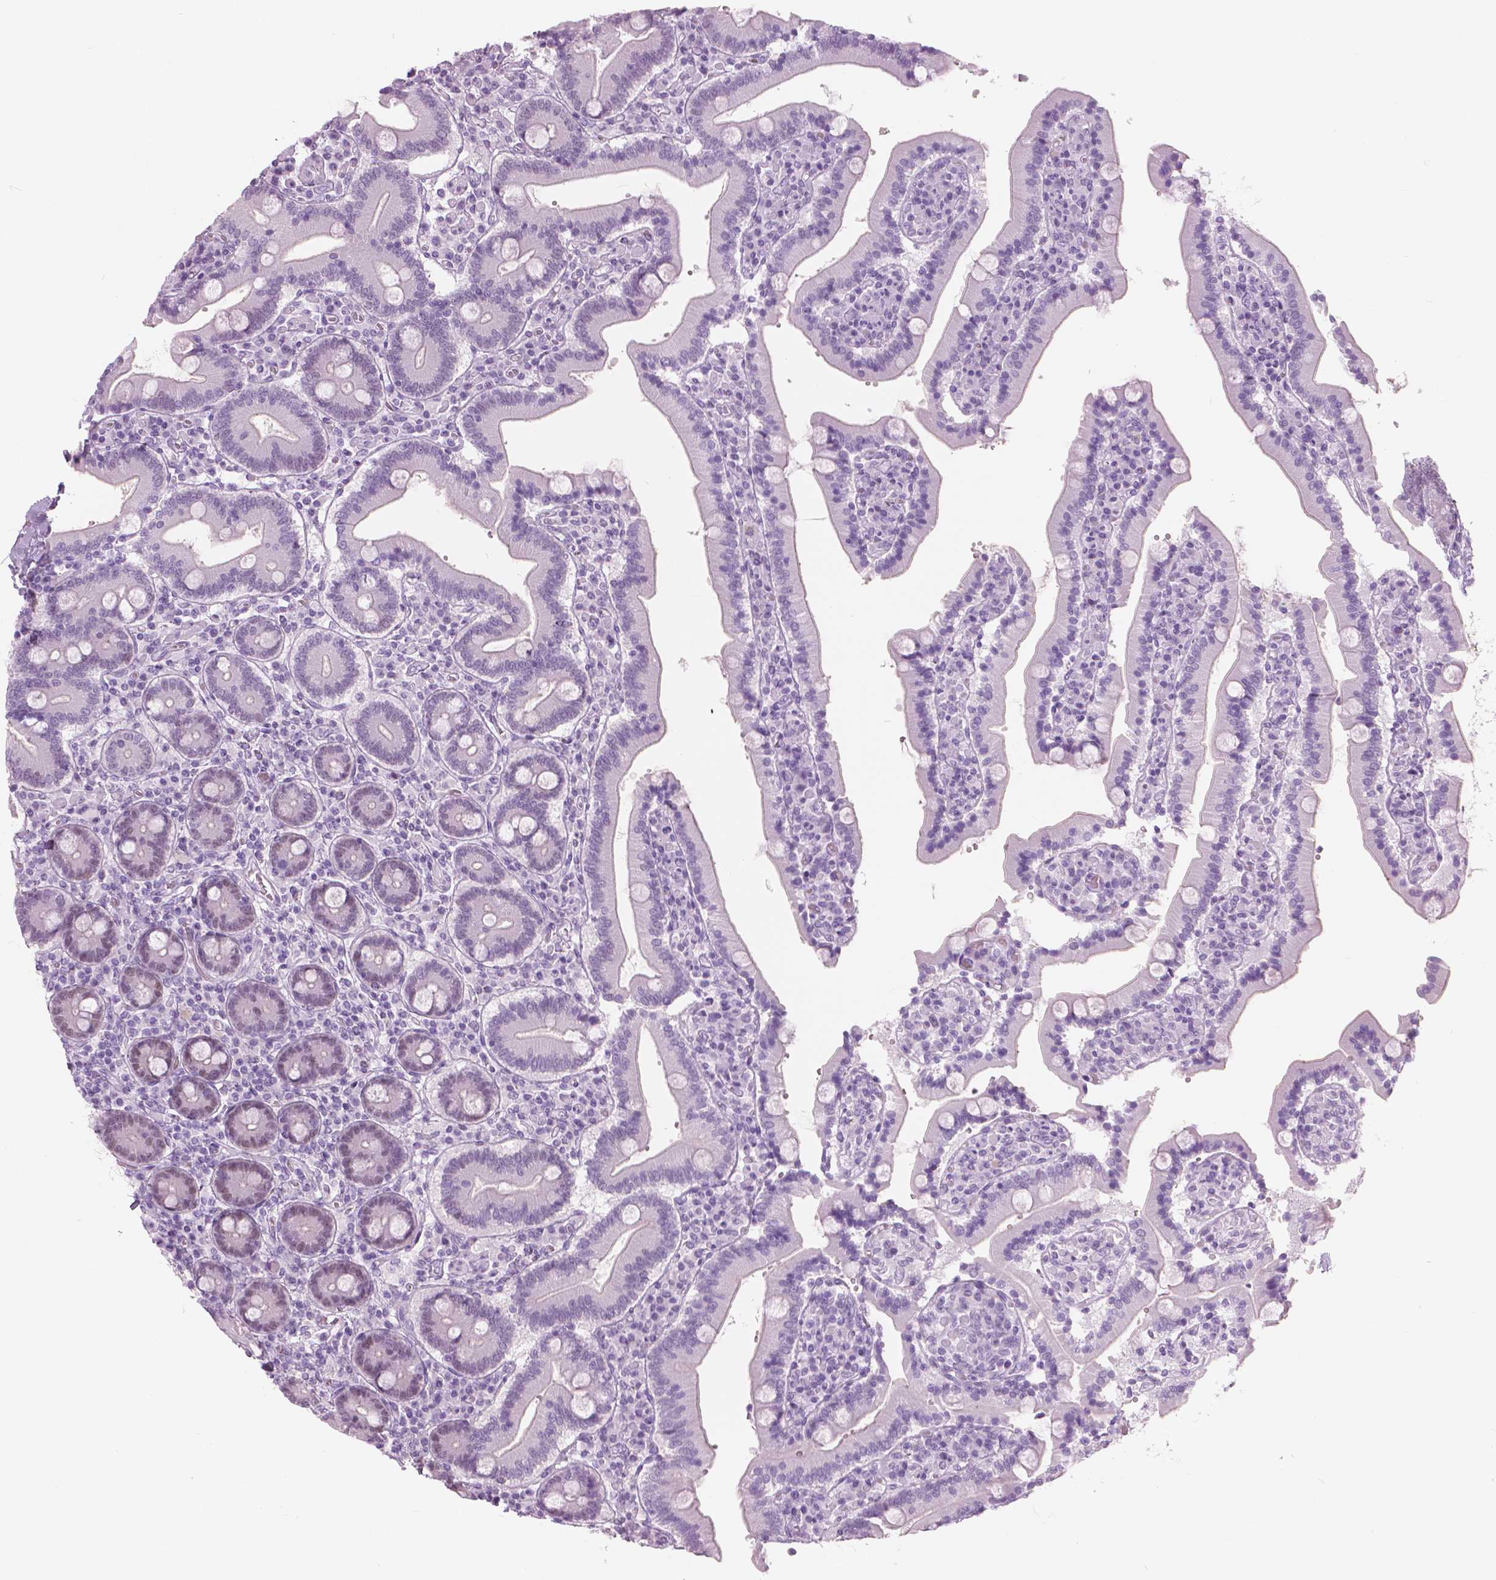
{"staining": {"intensity": "weak", "quantity": "25%-75%", "location": "nuclear"}, "tissue": "duodenum", "cell_type": "Glandular cells", "image_type": "normal", "snomed": [{"axis": "morphology", "description": "Normal tissue, NOS"}, {"axis": "topography", "description": "Duodenum"}], "caption": "Immunohistochemistry micrograph of normal duodenum stained for a protein (brown), which exhibits low levels of weak nuclear positivity in about 25%-75% of glandular cells.", "gene": "SFTPD", "patient": {"sex": "female", "age": 62}}